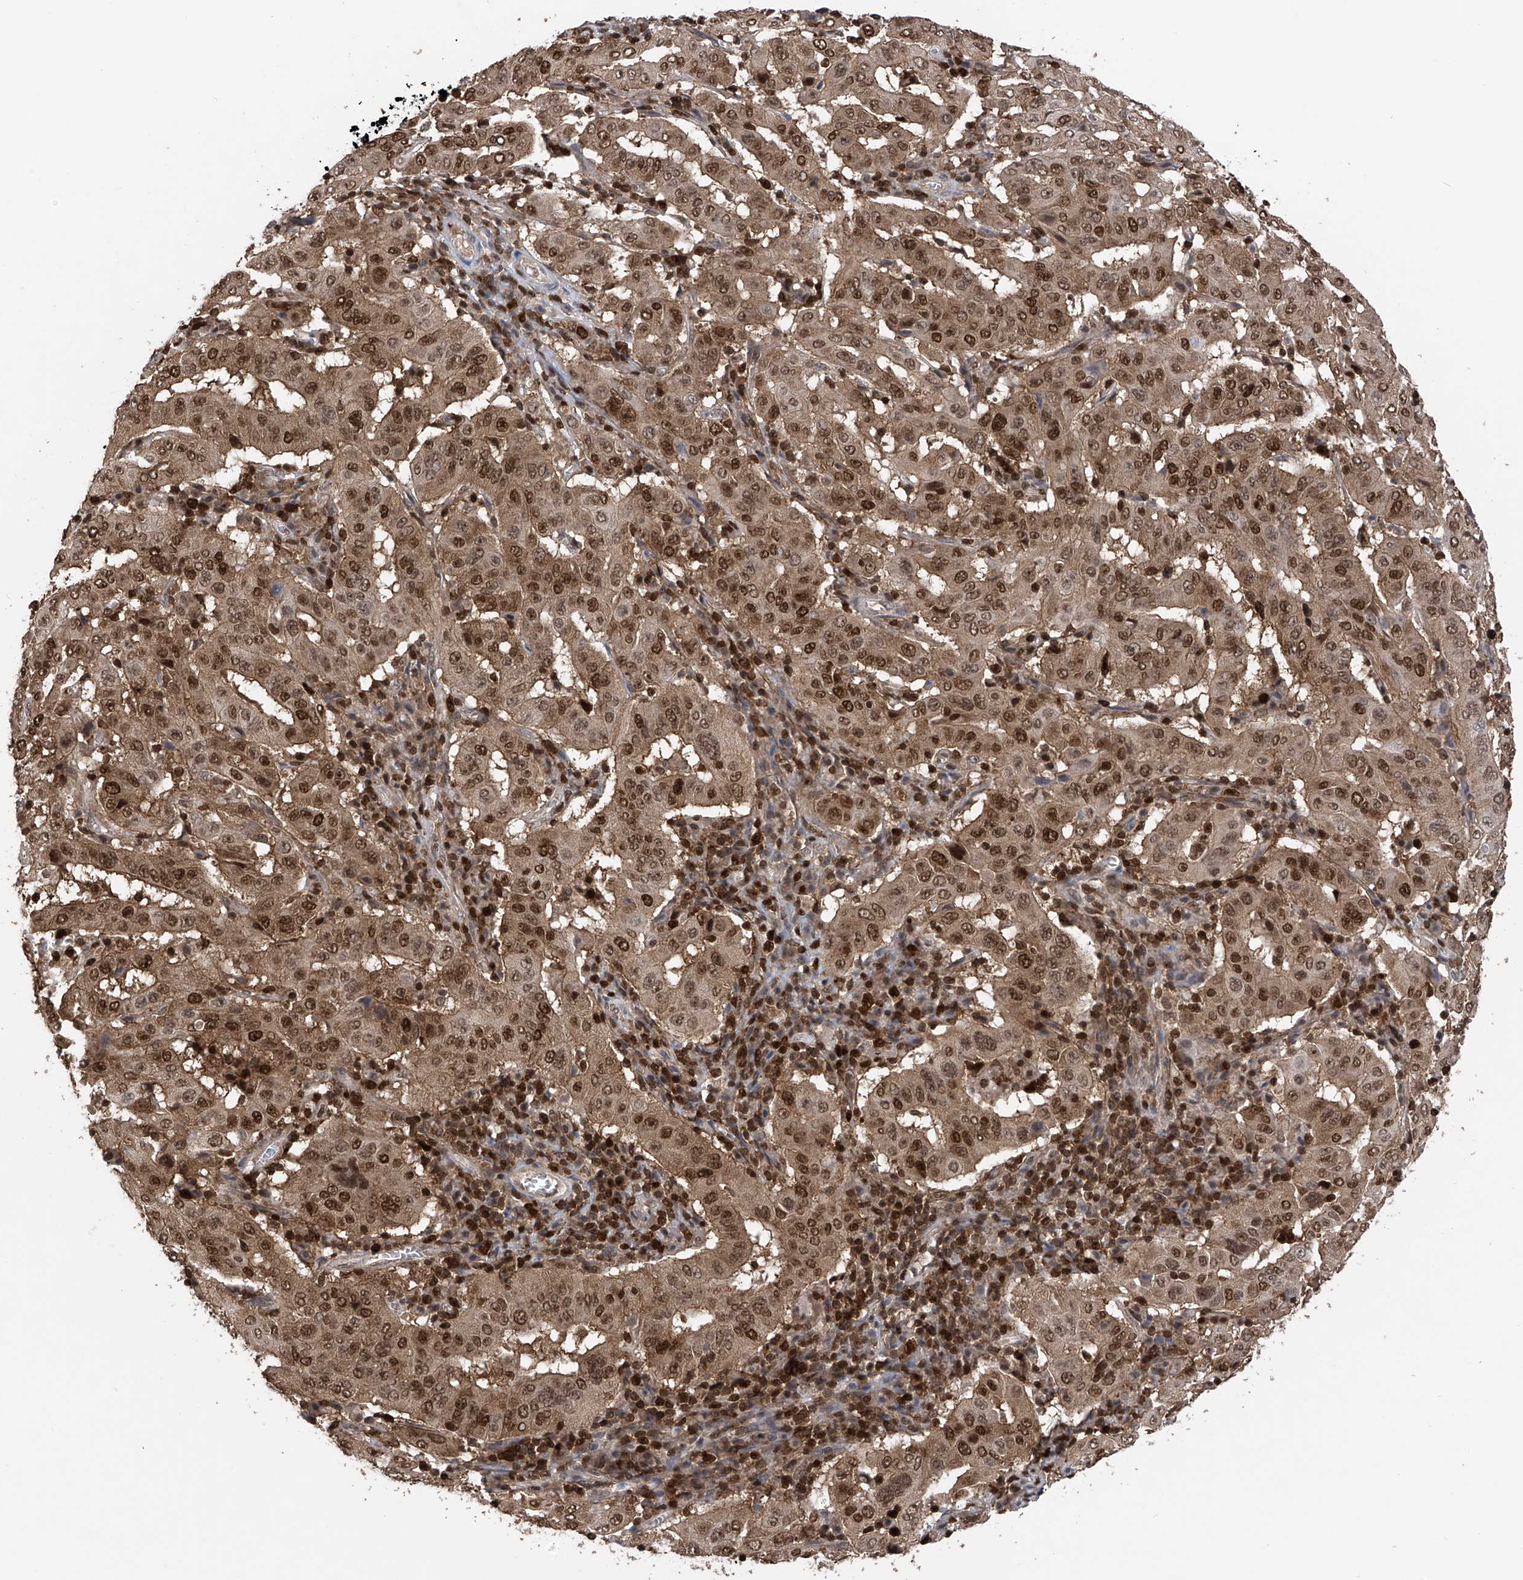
{"staining": {"intensity": "moderate", "quantity": ">75%", "location": "cytoplasmic/membranous,nuclear"}, "tissue": "pancreatic cancer", "cell_type": "Tumor cells", "image_type": "cancer", "snomed": [{"axis": "morphology", "description": "Adenocarcinoma, NOS"}, {"axis": "topography", "description": "Pancreas"}], "caption": "Immunohistochemistry (IHC) image of human pancreatic cancer (adenocarcinoma) stained for a protein (brown), which displays medium levels of moderate cytoplasmic/membranous and nuclear positivity in approximately >75% of tumor cells.", "gene": "DNAJC9", "patient": {"sex": "male", "age": 63}}